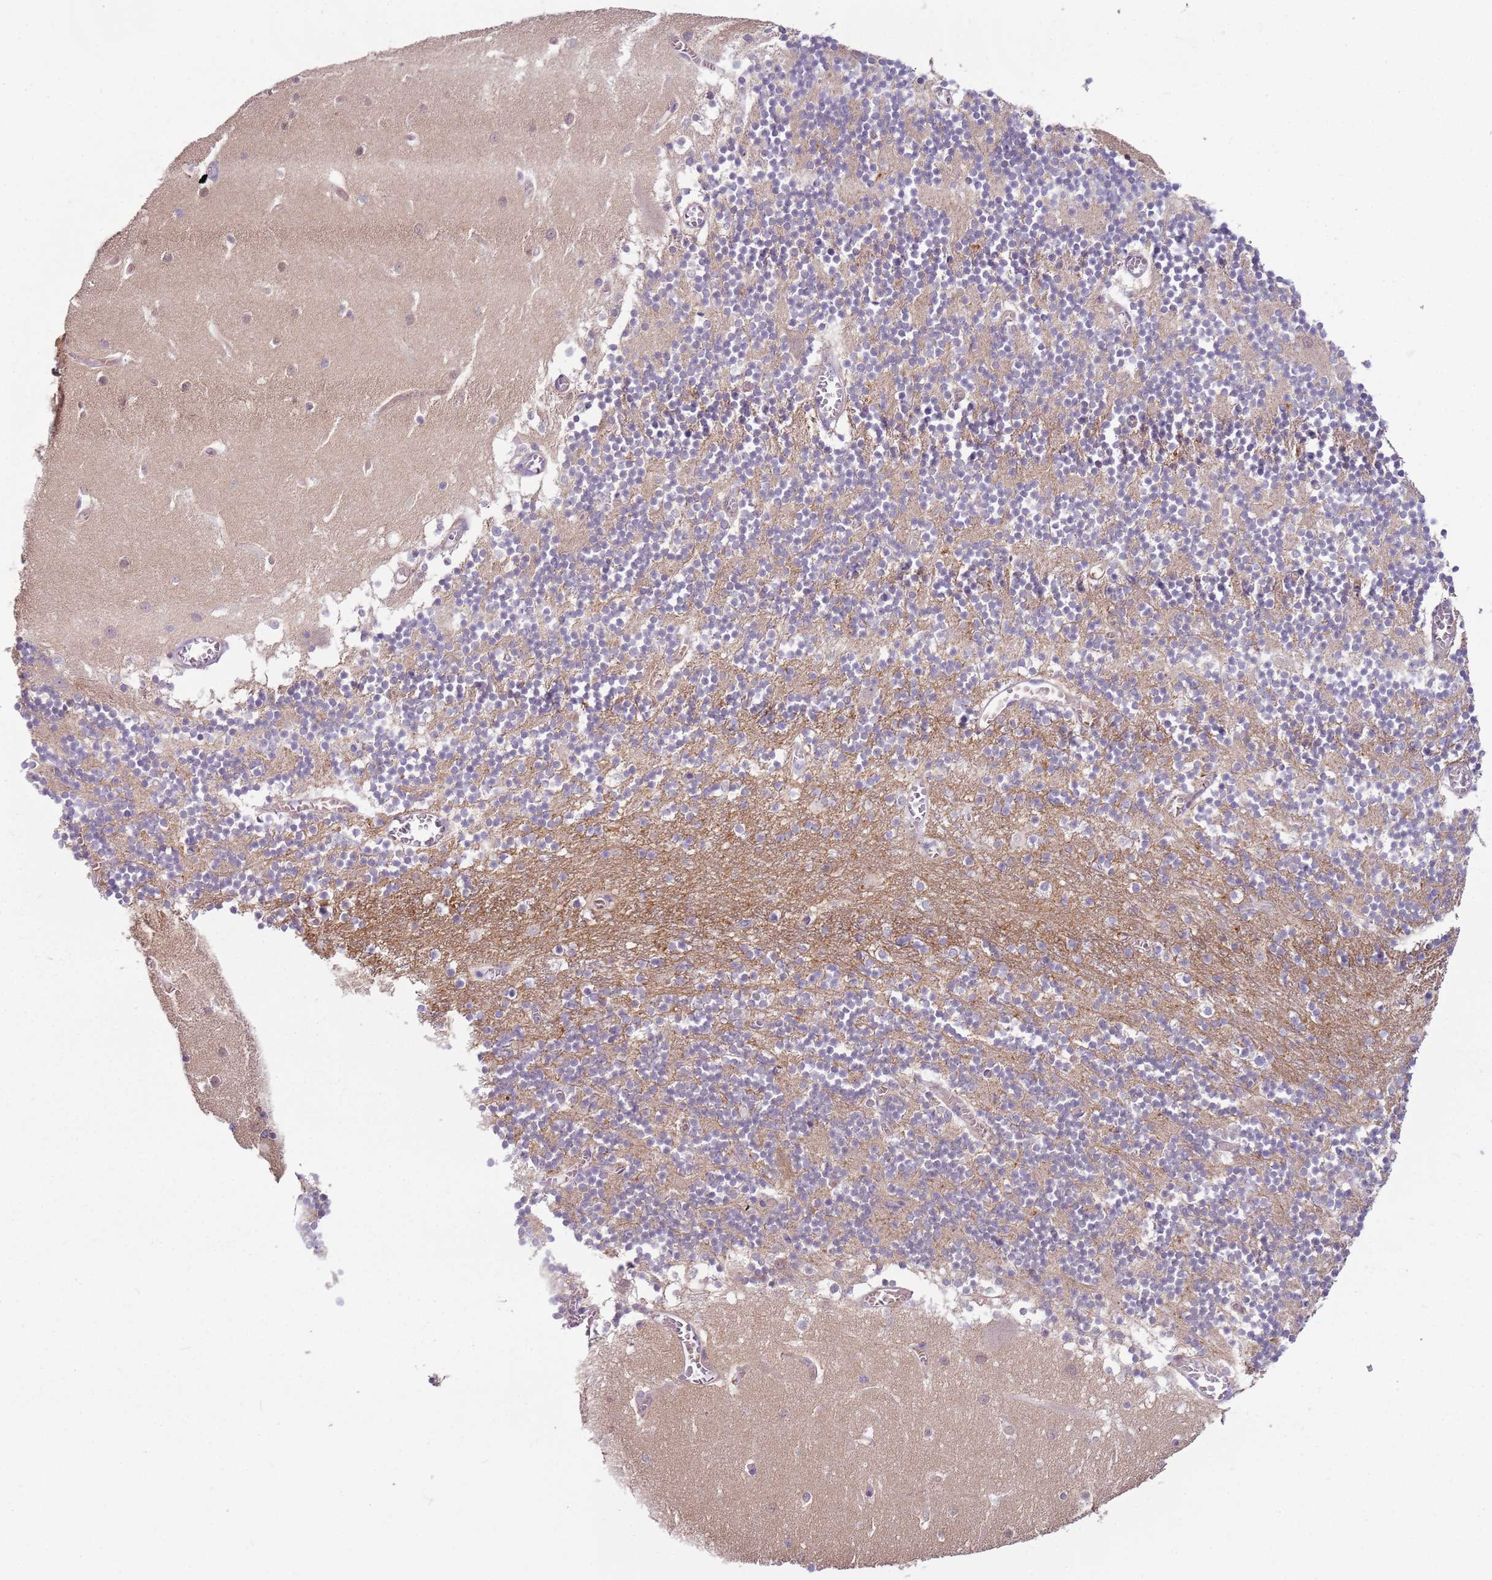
{"staining": {"intensity": "negative", "quantity": "none", "location": "none"}, "tissue": "cerebellum", "cell_type": "Cells in granular layer", "image_type": "normal", "snomed": [{"axis": "morphology", "description": "Normal tissue, NOS"}, {"axis": "topography", "description": "Cerebellum"}], "caption": "Histopathology image shows no protein expression in cells in granular layer of unremarkable cerebellum. (Immunohistochemistry, brightfield microscopy, high magnification).", "gene": "ARHGAP5", "patient": {"sex": "female", "age": 28}}